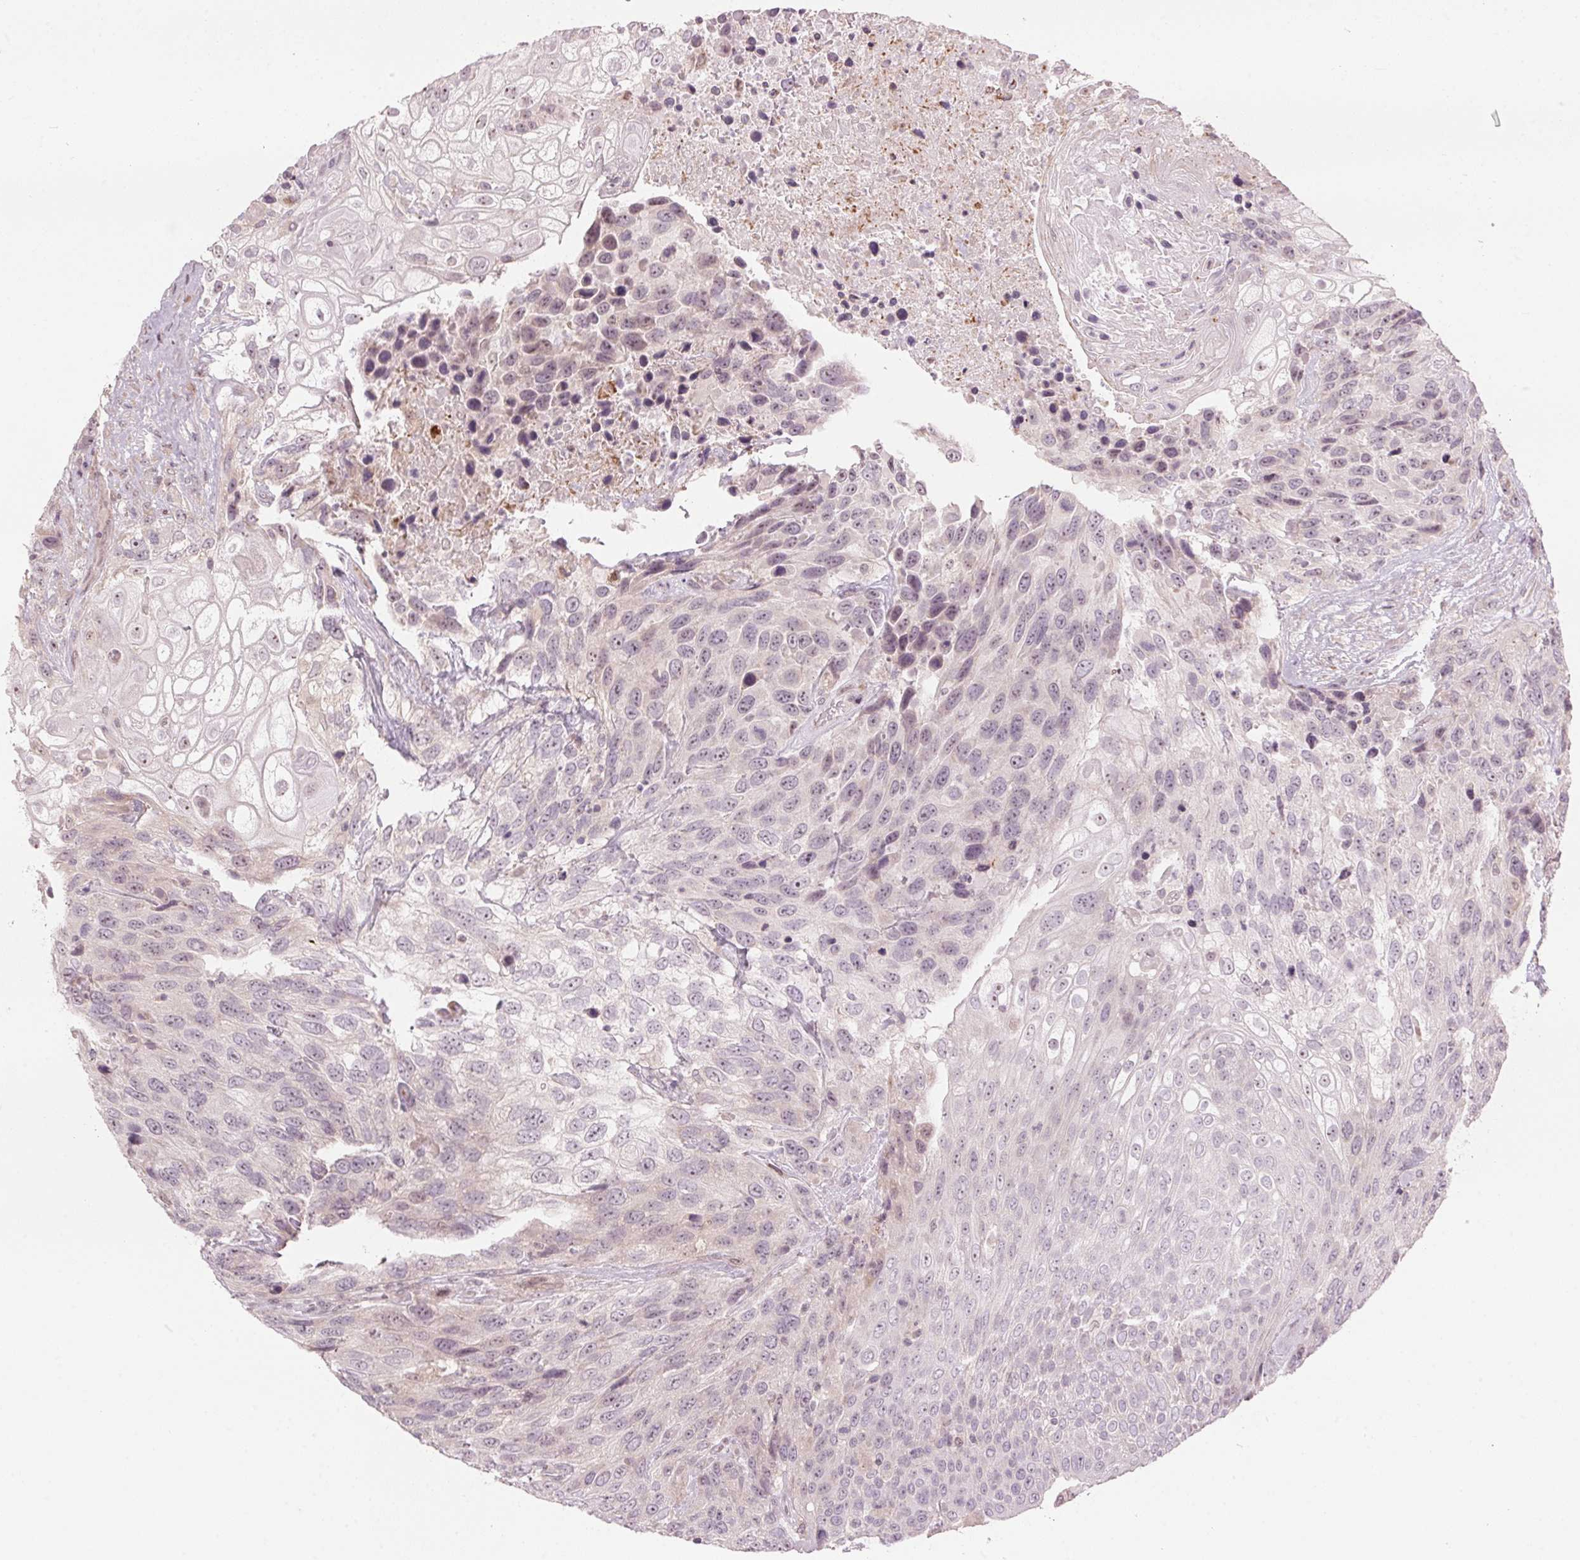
{"staining": {"intensity": "weak", "quantity": "<25%", "location": "nuclear"}, "tissue": "urothelial cancer", "cell_type": "Tumor cells", "image_type": "cancer", "snomed": [{"axis": "morphology", "description": "Urothelial carcinoma, High grade"}, {"axis": "topography", "description": "Urinary bladder"}], "caption": "Histopathology image shows no protein positivity in tumor cells of urothelial cancer tissue.", "gene": "TMED6", "patient": {"sex": "female", "age": 70}}